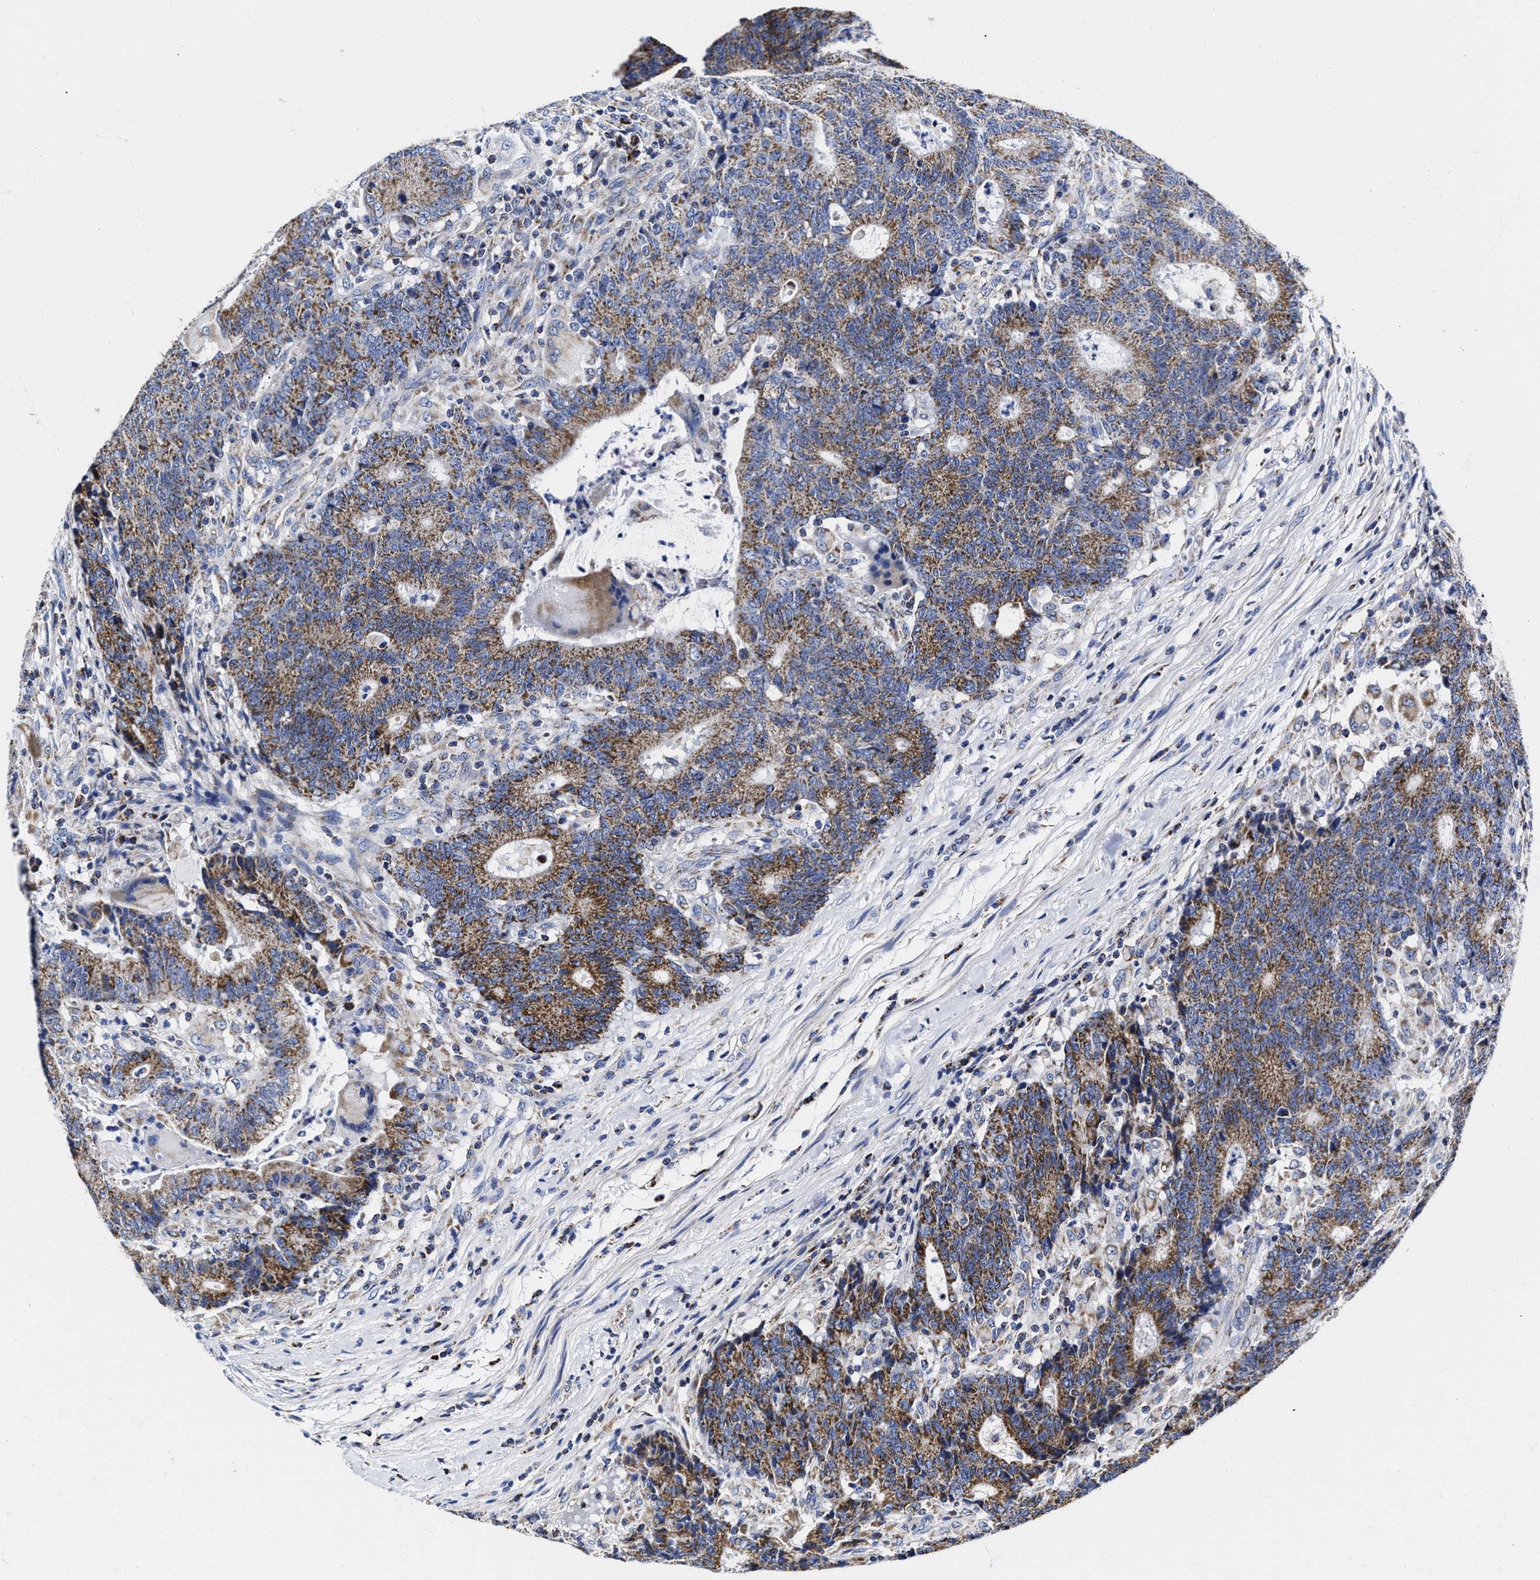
{"staining": {"intensity": "moderate", "quantity": ">75%", "location": "cytoplasmic/membranous"}, "tissue": "colorectal cancer", "cell_type": "Tumor cells", "image_type": "cancer", "snomed": [{"axis": "morphology", "description": "Normal tissue, NOS"}, {"axis": "morphology", "description": "Adenocarcinoma, NOS"}, {"axis": "topography", "description": "Colon"}], "caption": "Human adenocarcinoma (colorectal) stained with a protein marker exhibits moderate staining in tumor cells.", "gene": "HINT2", "patient": {"sex": "female", "age": 75}}